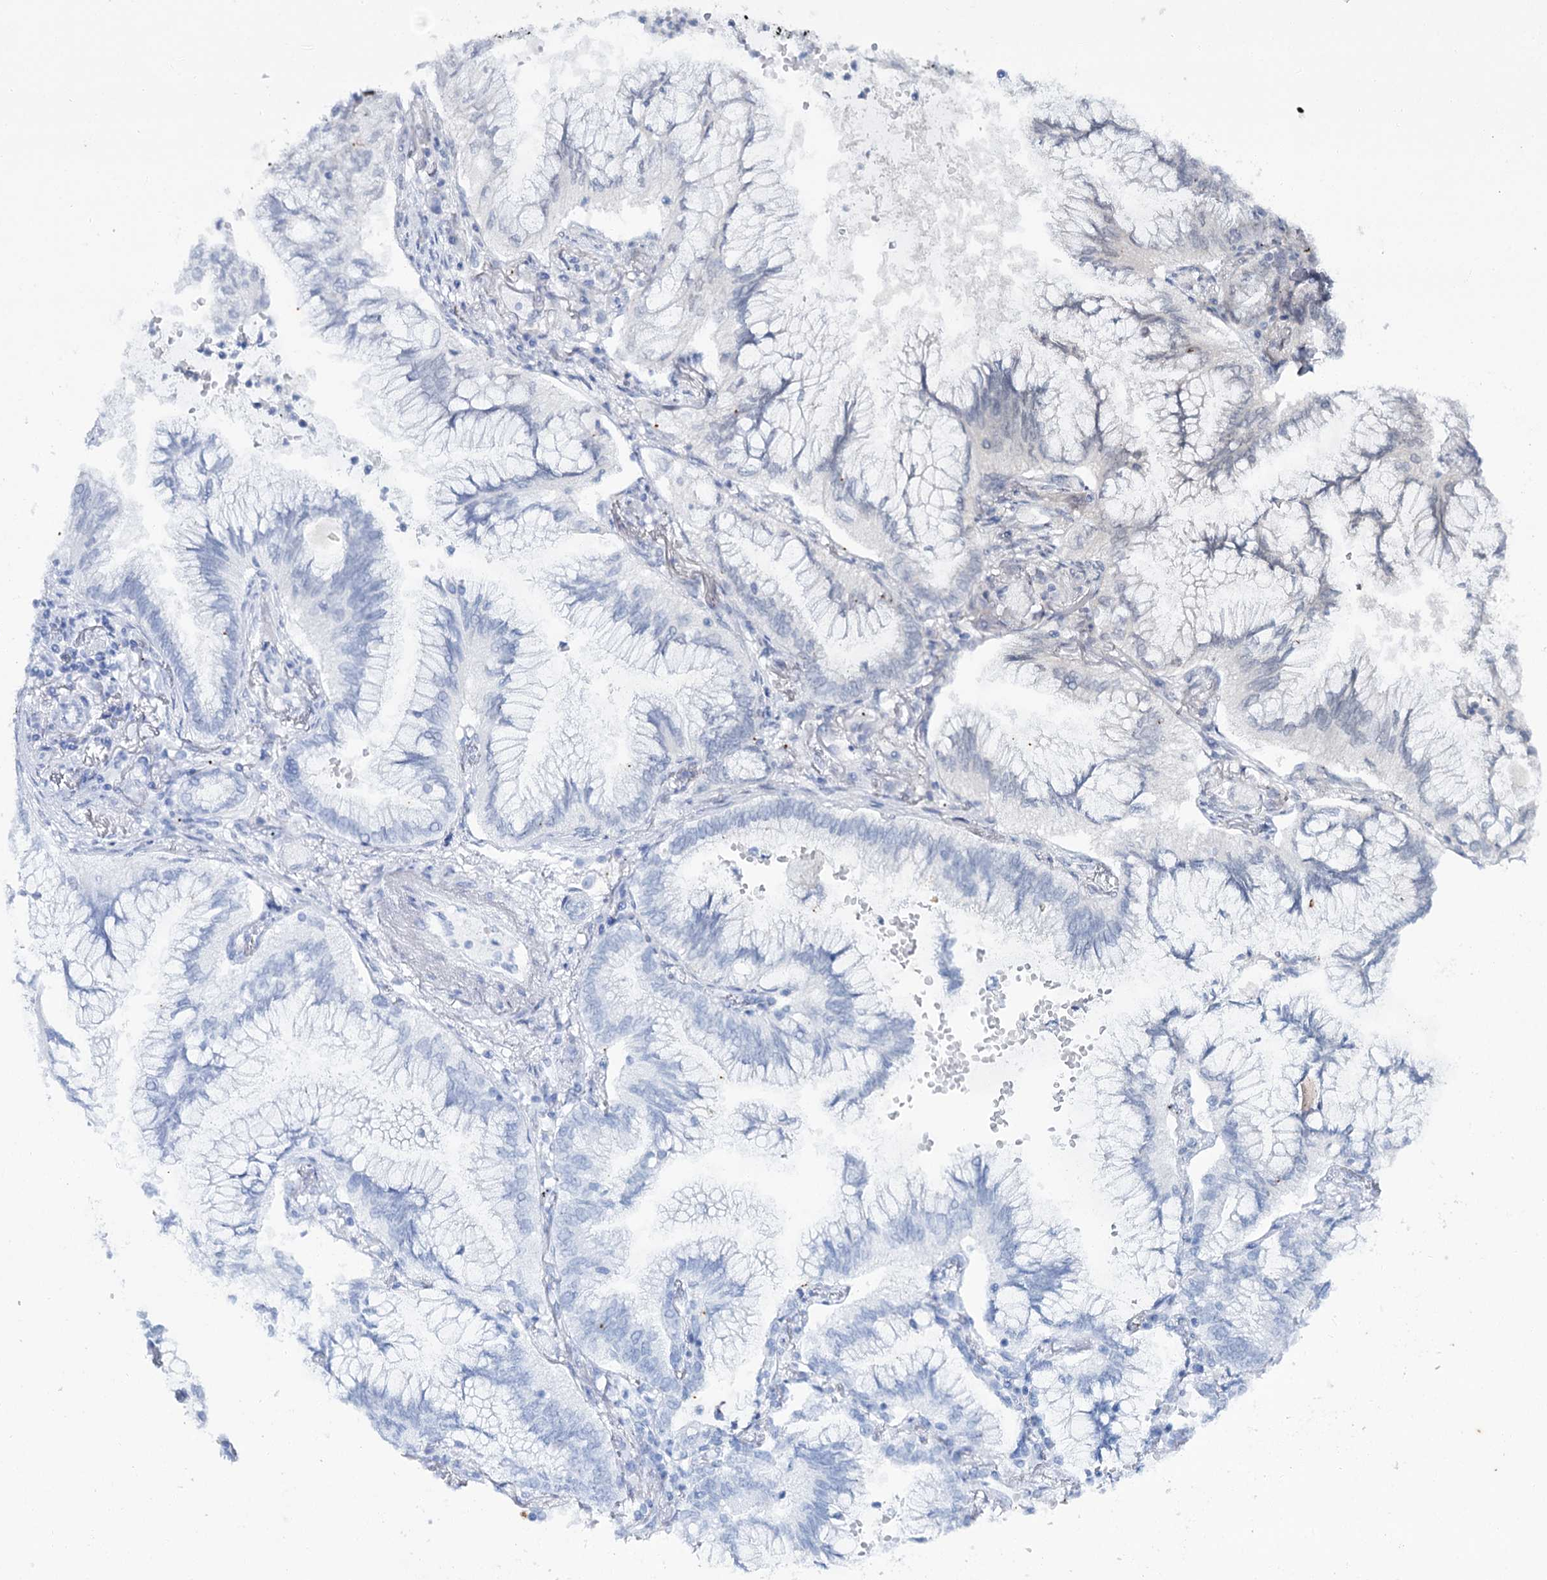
{"staining": {"intensity": "negative", "quantity": "none", "location": "none"}, "tissue": "lung cancer", "cell_type": "Tumor cells", "image_type": "cancer", "snomed": [{"axis": "morphology", "description": "Adenocarcinoma, NOS"}, {"axis": "topography", "description": "Lung"}], "caption": "Protein analysis of adenocarcinoma (lung) reveals no significant staining in tumor cells. The staining was performed using DAB (3,3'-diaminobenzidine) to visualize the protein expression in brown, while the nuclei were stained in blue with hematoxylin (Magnification: 20x).", "gene": "ERCC3", "patient": {"sex": "female", "age": 70}}